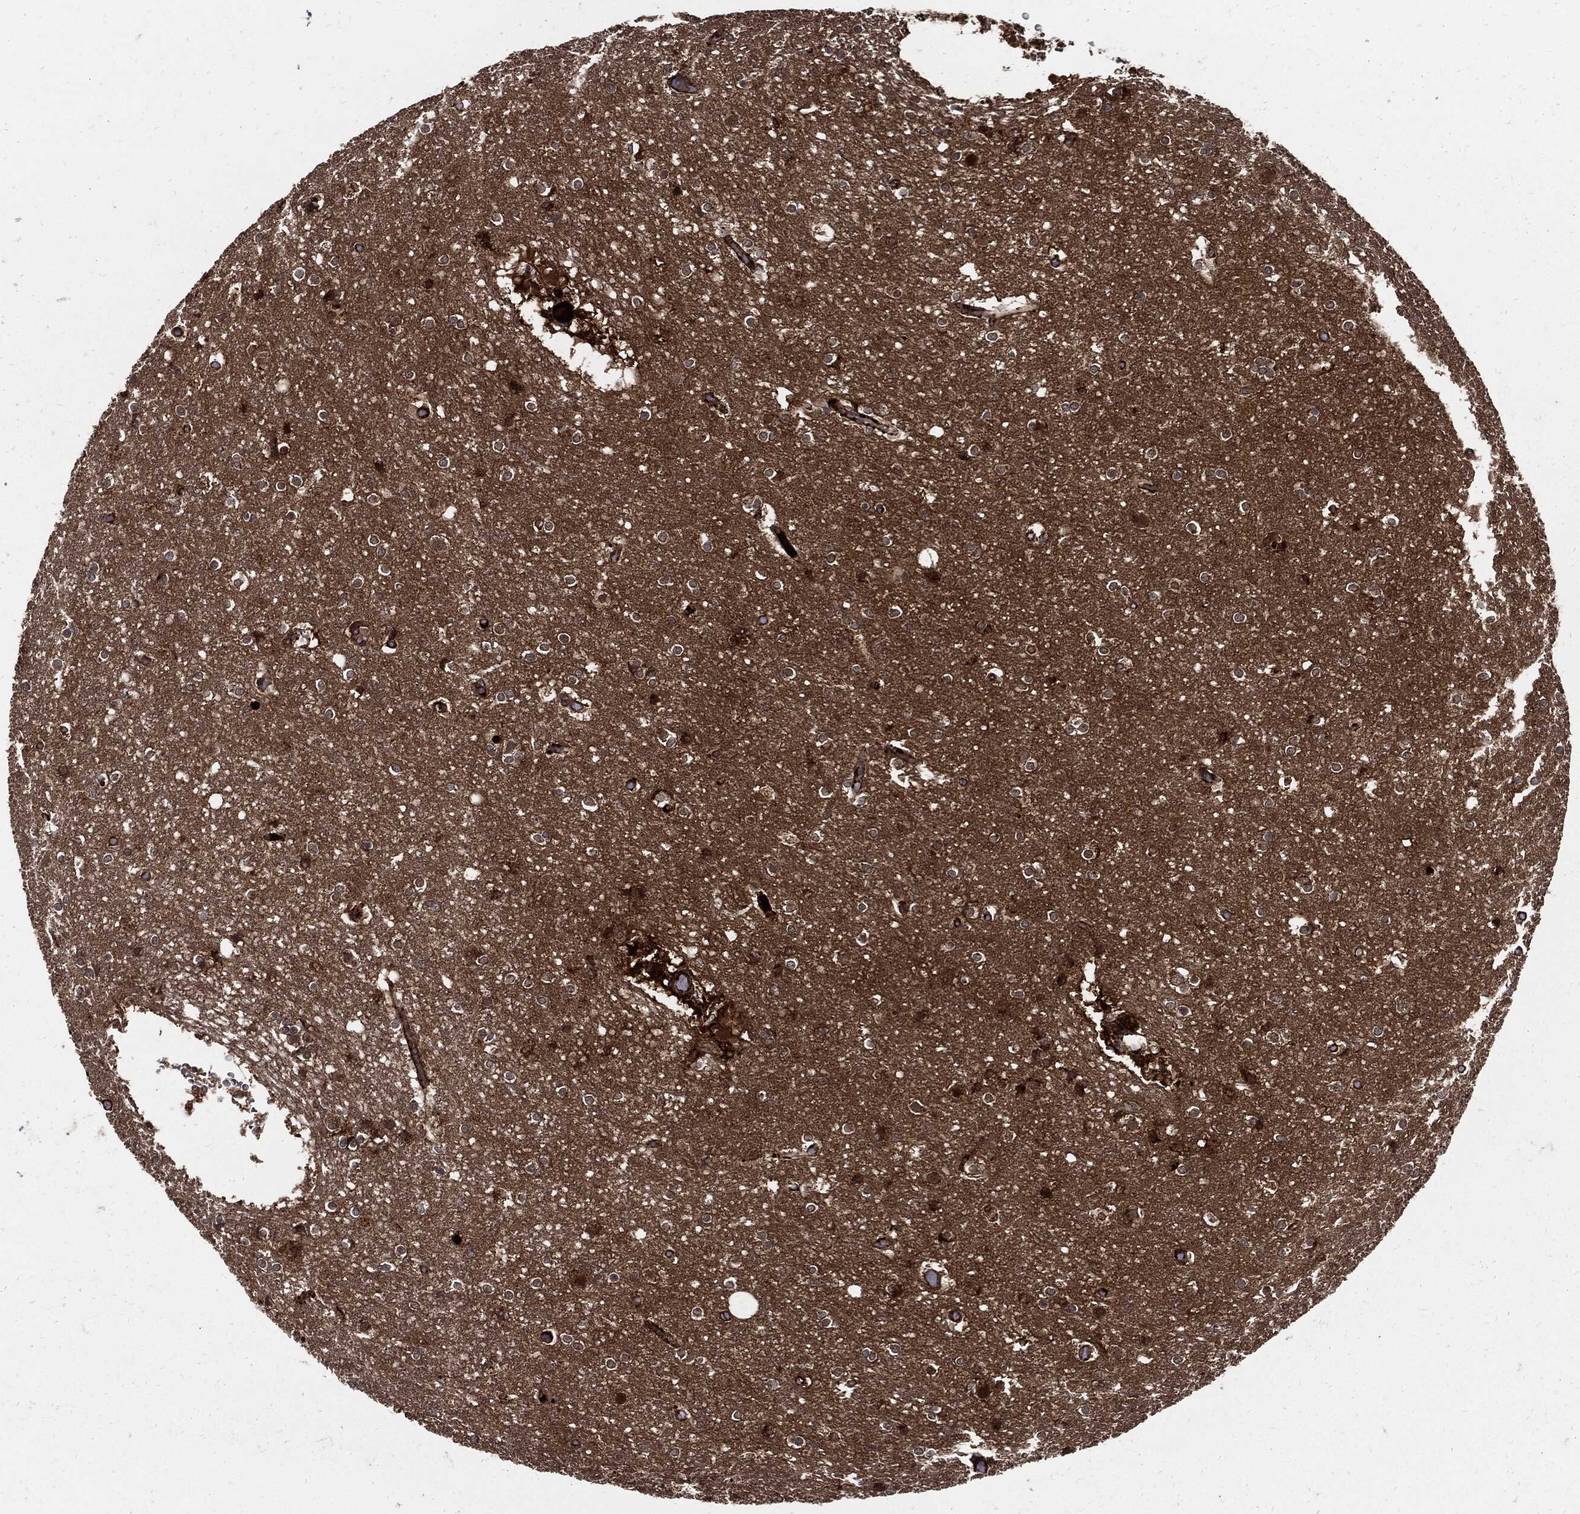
{"staining": {"intensity": "strong", "quantity": ">75%", "location": "cytoplasmic/membranous"}, "tissue": "cerebral cortex", "cell_type": "Endothelial cells", "image_type": "normal", "snomed": [{"axis": "morphology", "description": "Normal tissue, NOS"}, {"axis": "topography", "description": "Cerebral cortex"}], "caption": "Strong cytoplasmic/membranous protein positivity is identified in about >75% of endothelial cells in cerebral cortex. The staining was performed using DAB (3,3'-diaminobenzidine), with brown indicating positive protein expression. Nuclei are stained blue with hematoxylin.", "gene": "CLU", "patient": {"sex": "female", "age": 52}}